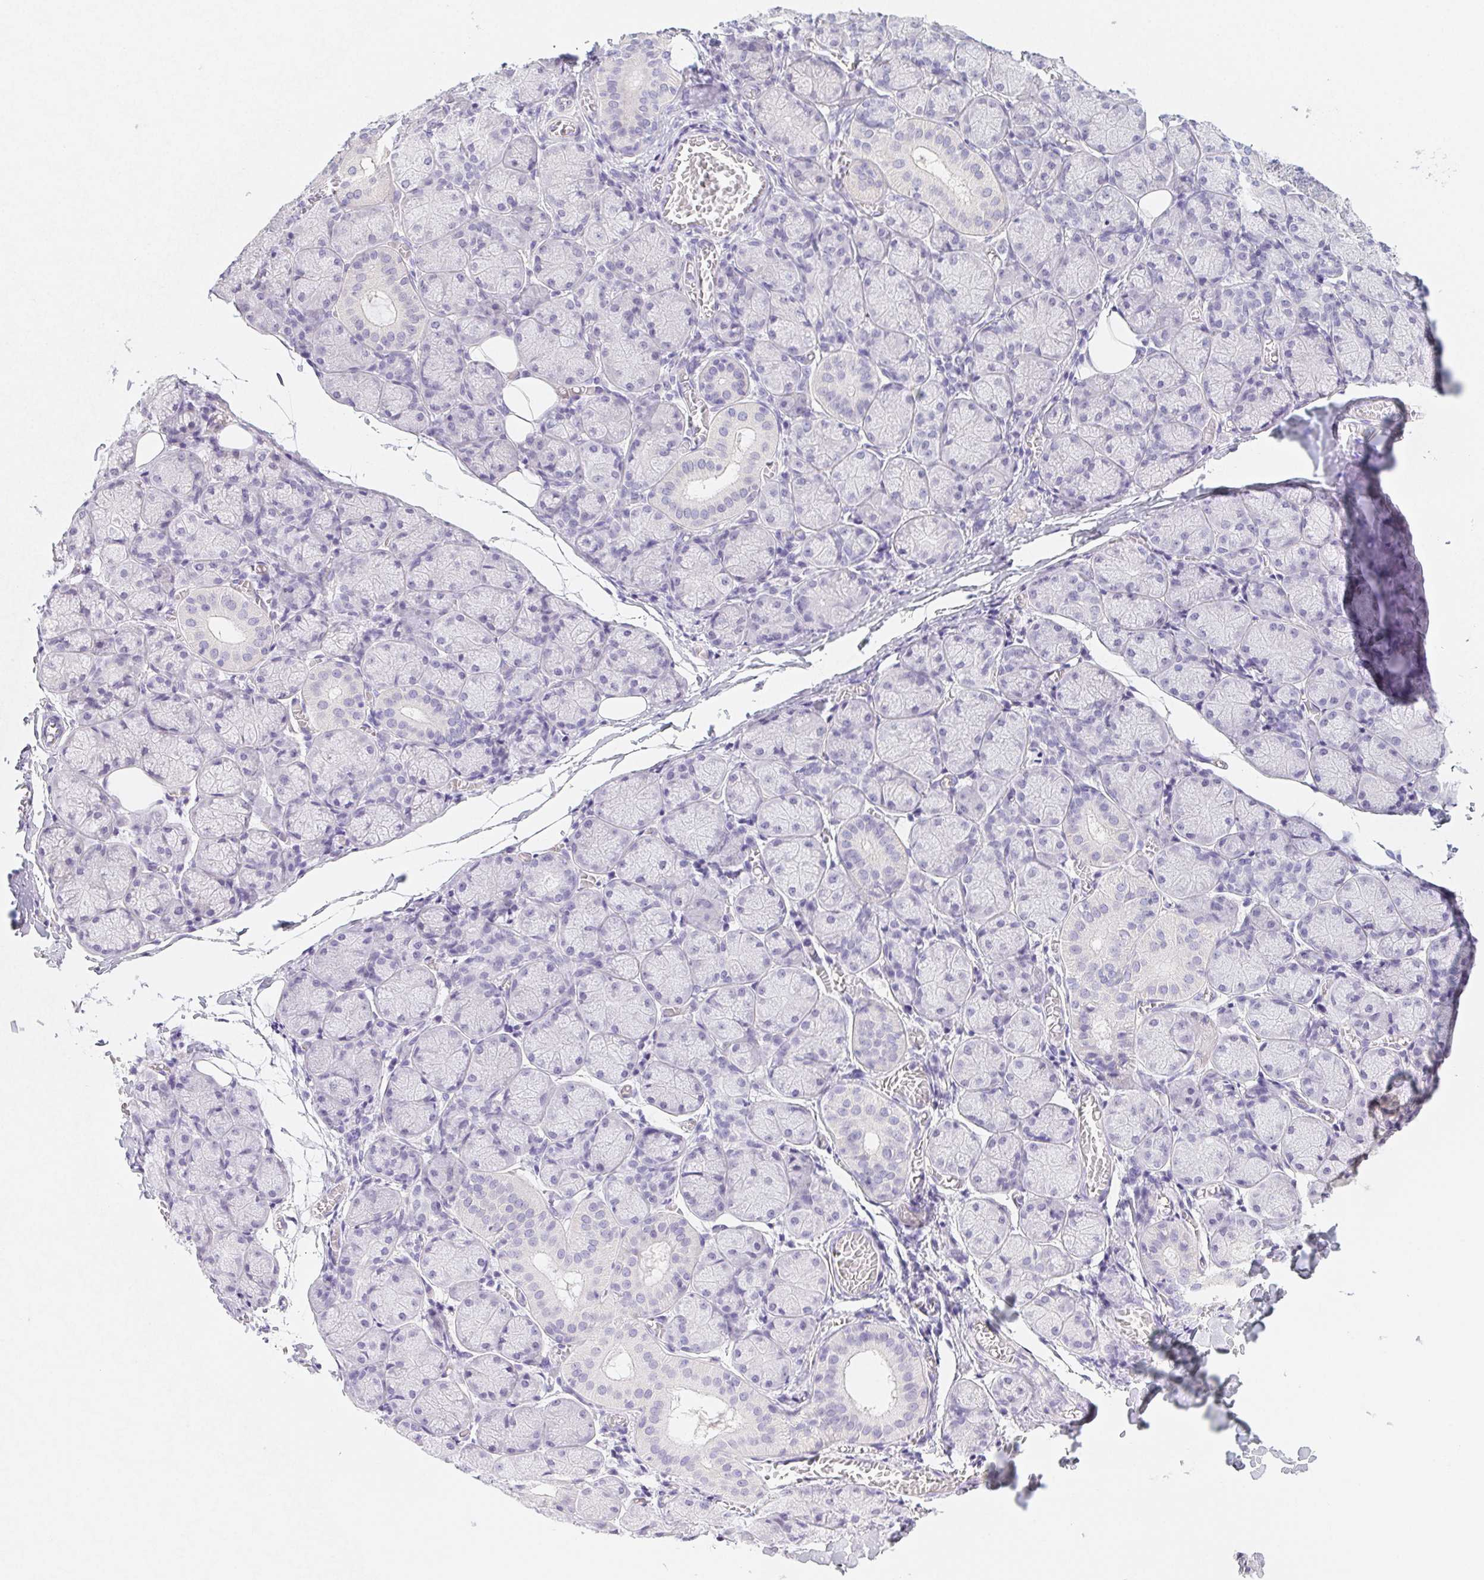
{"staining": {"intensity": "negative", "quantity": "none", "location": "none"}, "tissue": "salivary gland", "cell_type": "Glandular cells", "image_type": "normal", "snomed": [{"axis": "morphology", "description": "Normal tissue, NOS"}, {"axis": "topography", "description": "Salivary gland"}], "caption": "Human salivary gland stained for a protein using IHC displays no staining in glandular cells.", "gene": "ZBBX", "patient": {"sex": "female", "age": 24}}